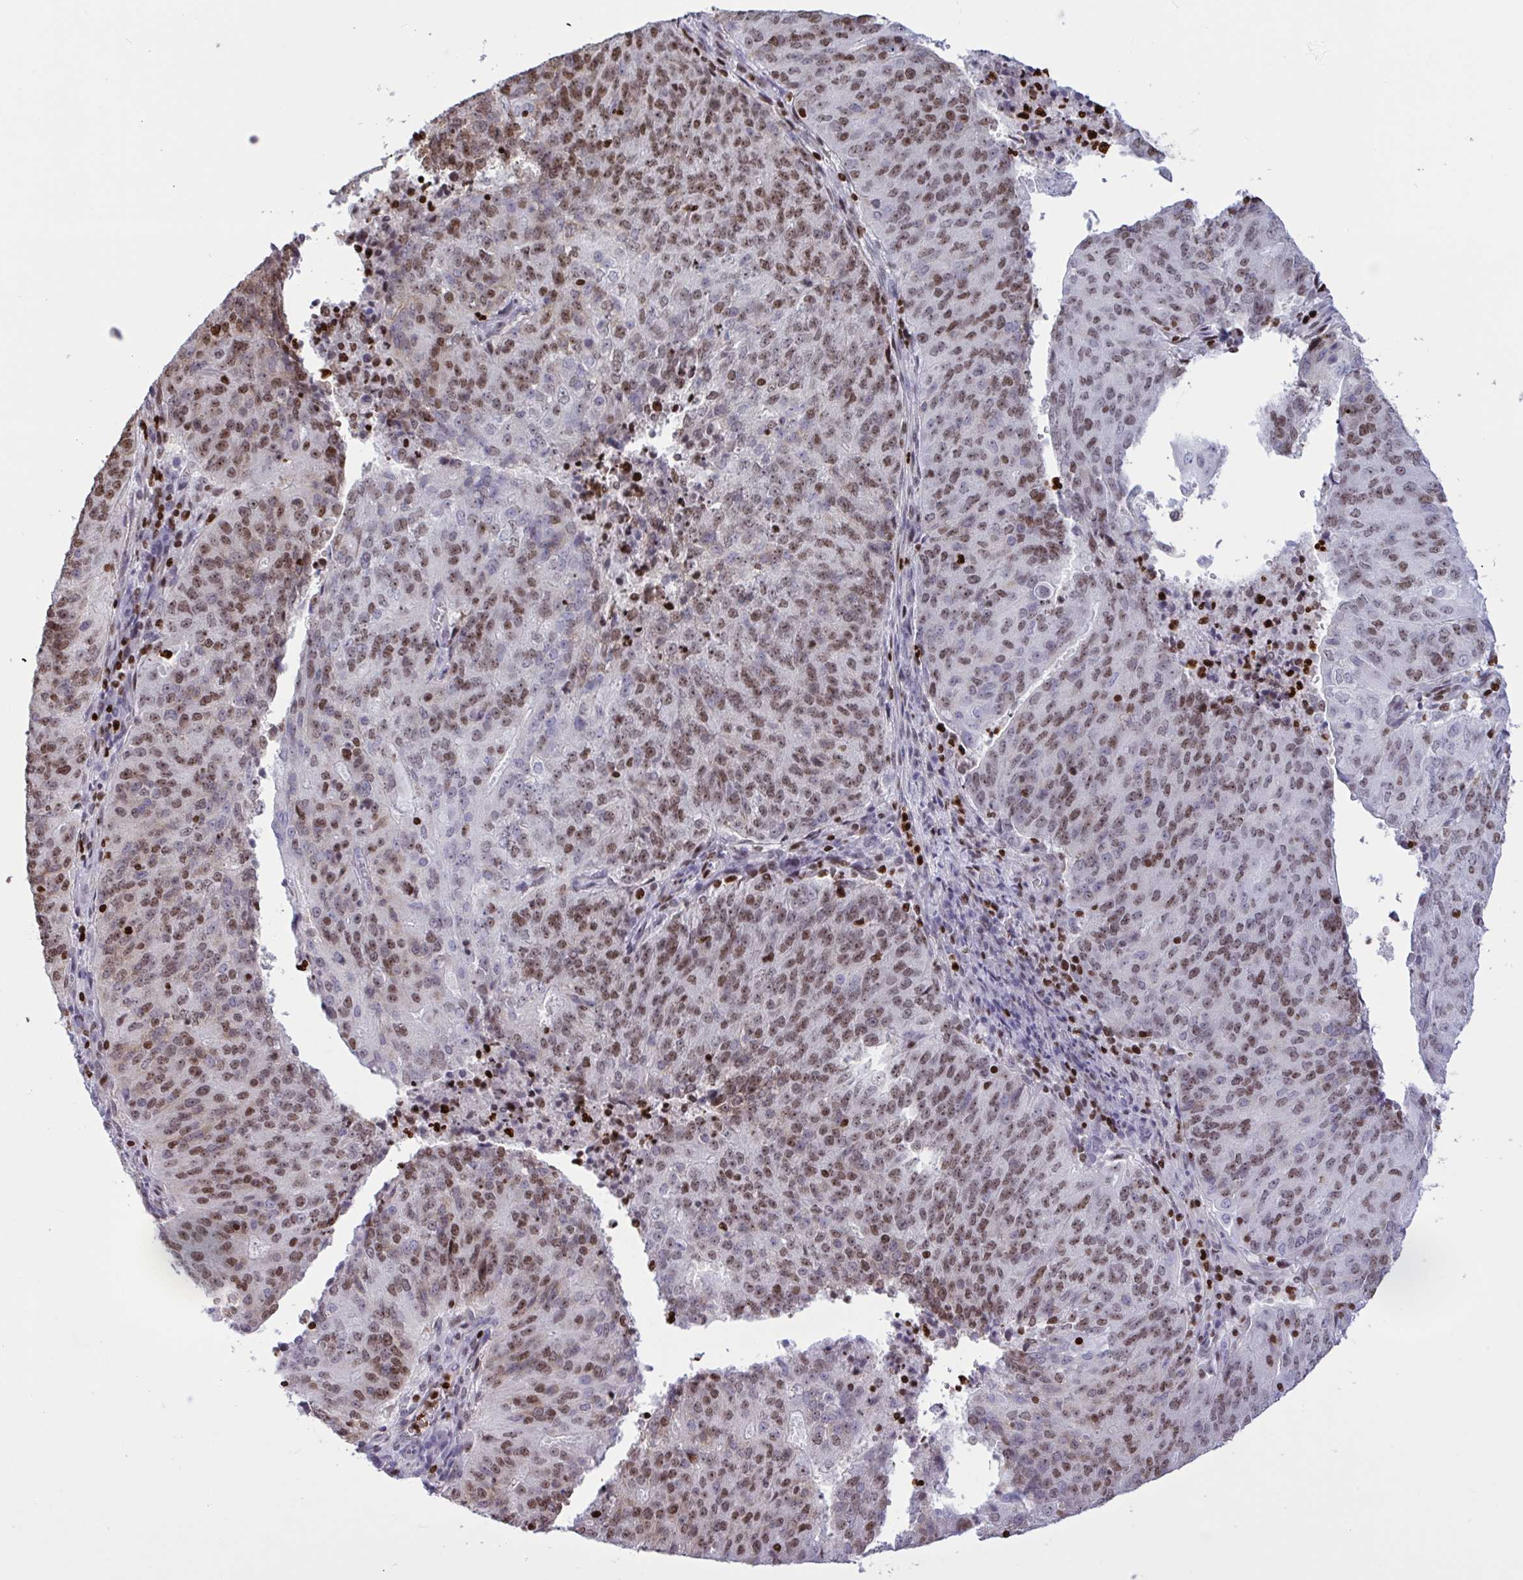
{"staining": {"intensity": "moderate", "quantity": "25%-75%", "location": "nuclear"}, "tissue": "endometrial cancer", "cell_type": "Tumor cells", "image_type": "cancer", "snomed": [{"axis": "morphology", "description": "Adenocarcinoma, NOS"}, {"axis": "topography", "description": "Endometrium"}], "caption": "Endometrial cancer stained for a protein displays moderate nuclear positivity in tumor cells. (Brightfield microscopy of DAB IHC at high magnification).", "gene": "HMGB2", "patient": {"sex": "female", "age": 82}}